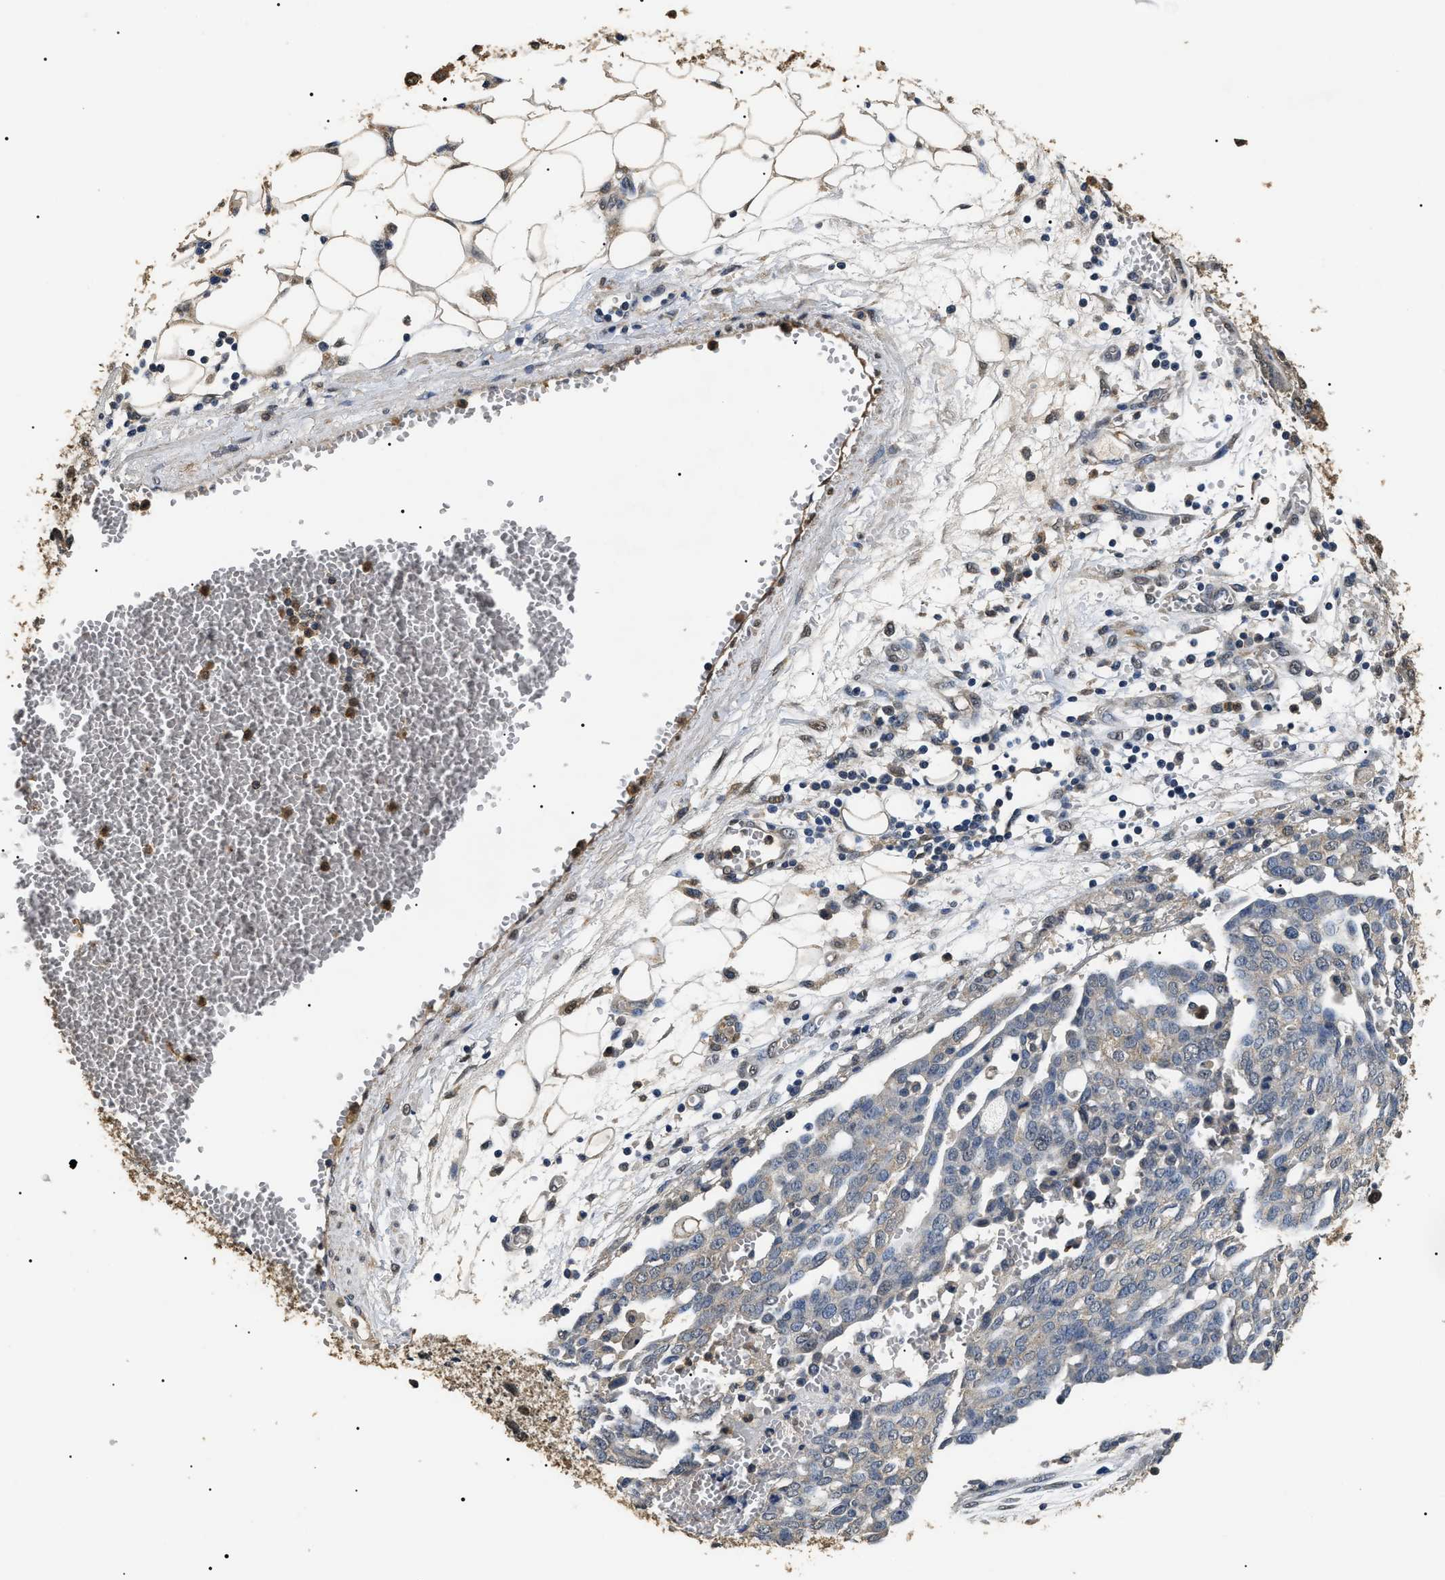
{"staining": {"intensity": "negative", "quantity": "none", "location": "none"}, "tissue": "ovarian cancer", "cell_type": "Tumor cells", "image_type": "cancer", "snomed": [{"axis": "morphology", "description": "Cystadenocarcinoma, serous, NOS"}, {"axis": "topography", "description": "Soft tissue"}, {"axis": "topography", "description": "Ovary"}], "caption": "Immunohistochemistry (IHC) photomicrograph of neoplastic tissue: human serous cystadenocarcinoma (ovarian) stained with DAB demonstrates no significant protein positivity in tumor cells.", "gene": "PSMD8", "patient": {"sex": "female", "age": 57}}